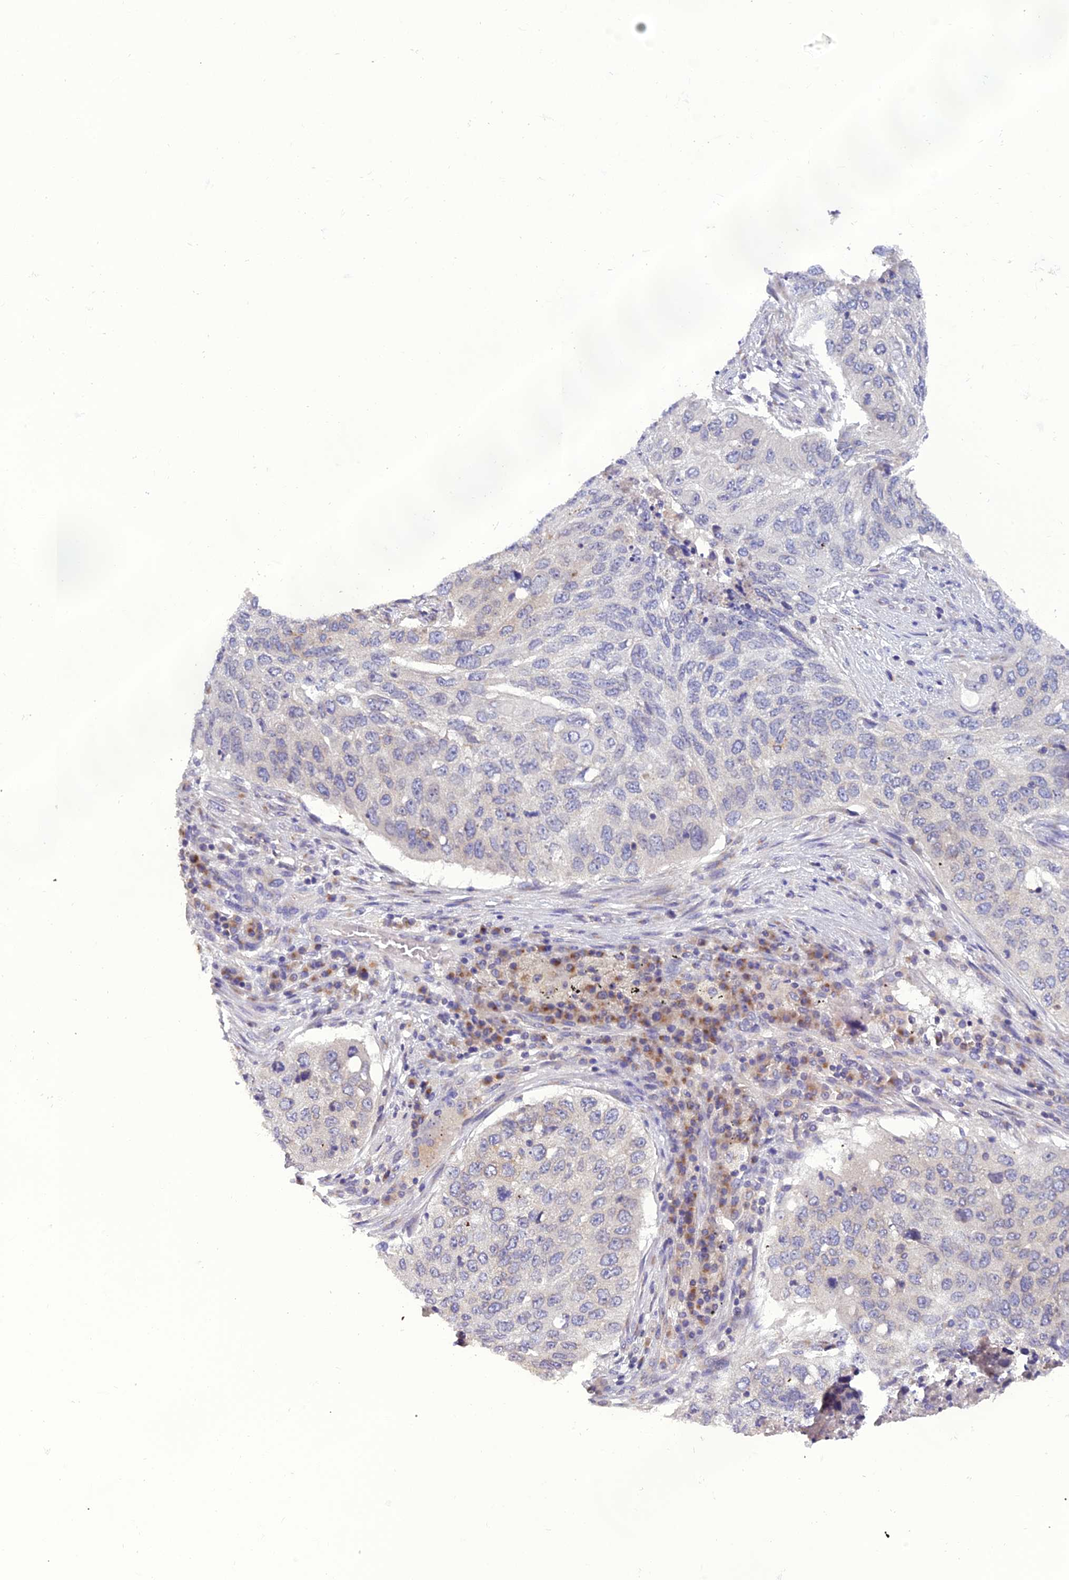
{"staining": {"intensity": "negative", "quantity": "none", "location": "none"}, "tissue": "lung cancer", "cell_type": "Tumor cells", "image_type": "cancer", "snomed": [{"axis": "morphology", "description": "Squamous cell carcinoma, NOS"}, {"axis": "topography", "description": "Lung"}], "caption": "Lung cancer (squamous cell carcinoma) was stained to show a protein in brown. There is no significant expression in tumor cells. (DAB (3,3'-diaminobenzidine) IHC with hematoxylin counter stain).", "gene": "GOLPH3", "patient": {"sex": "female", "age": 63}}